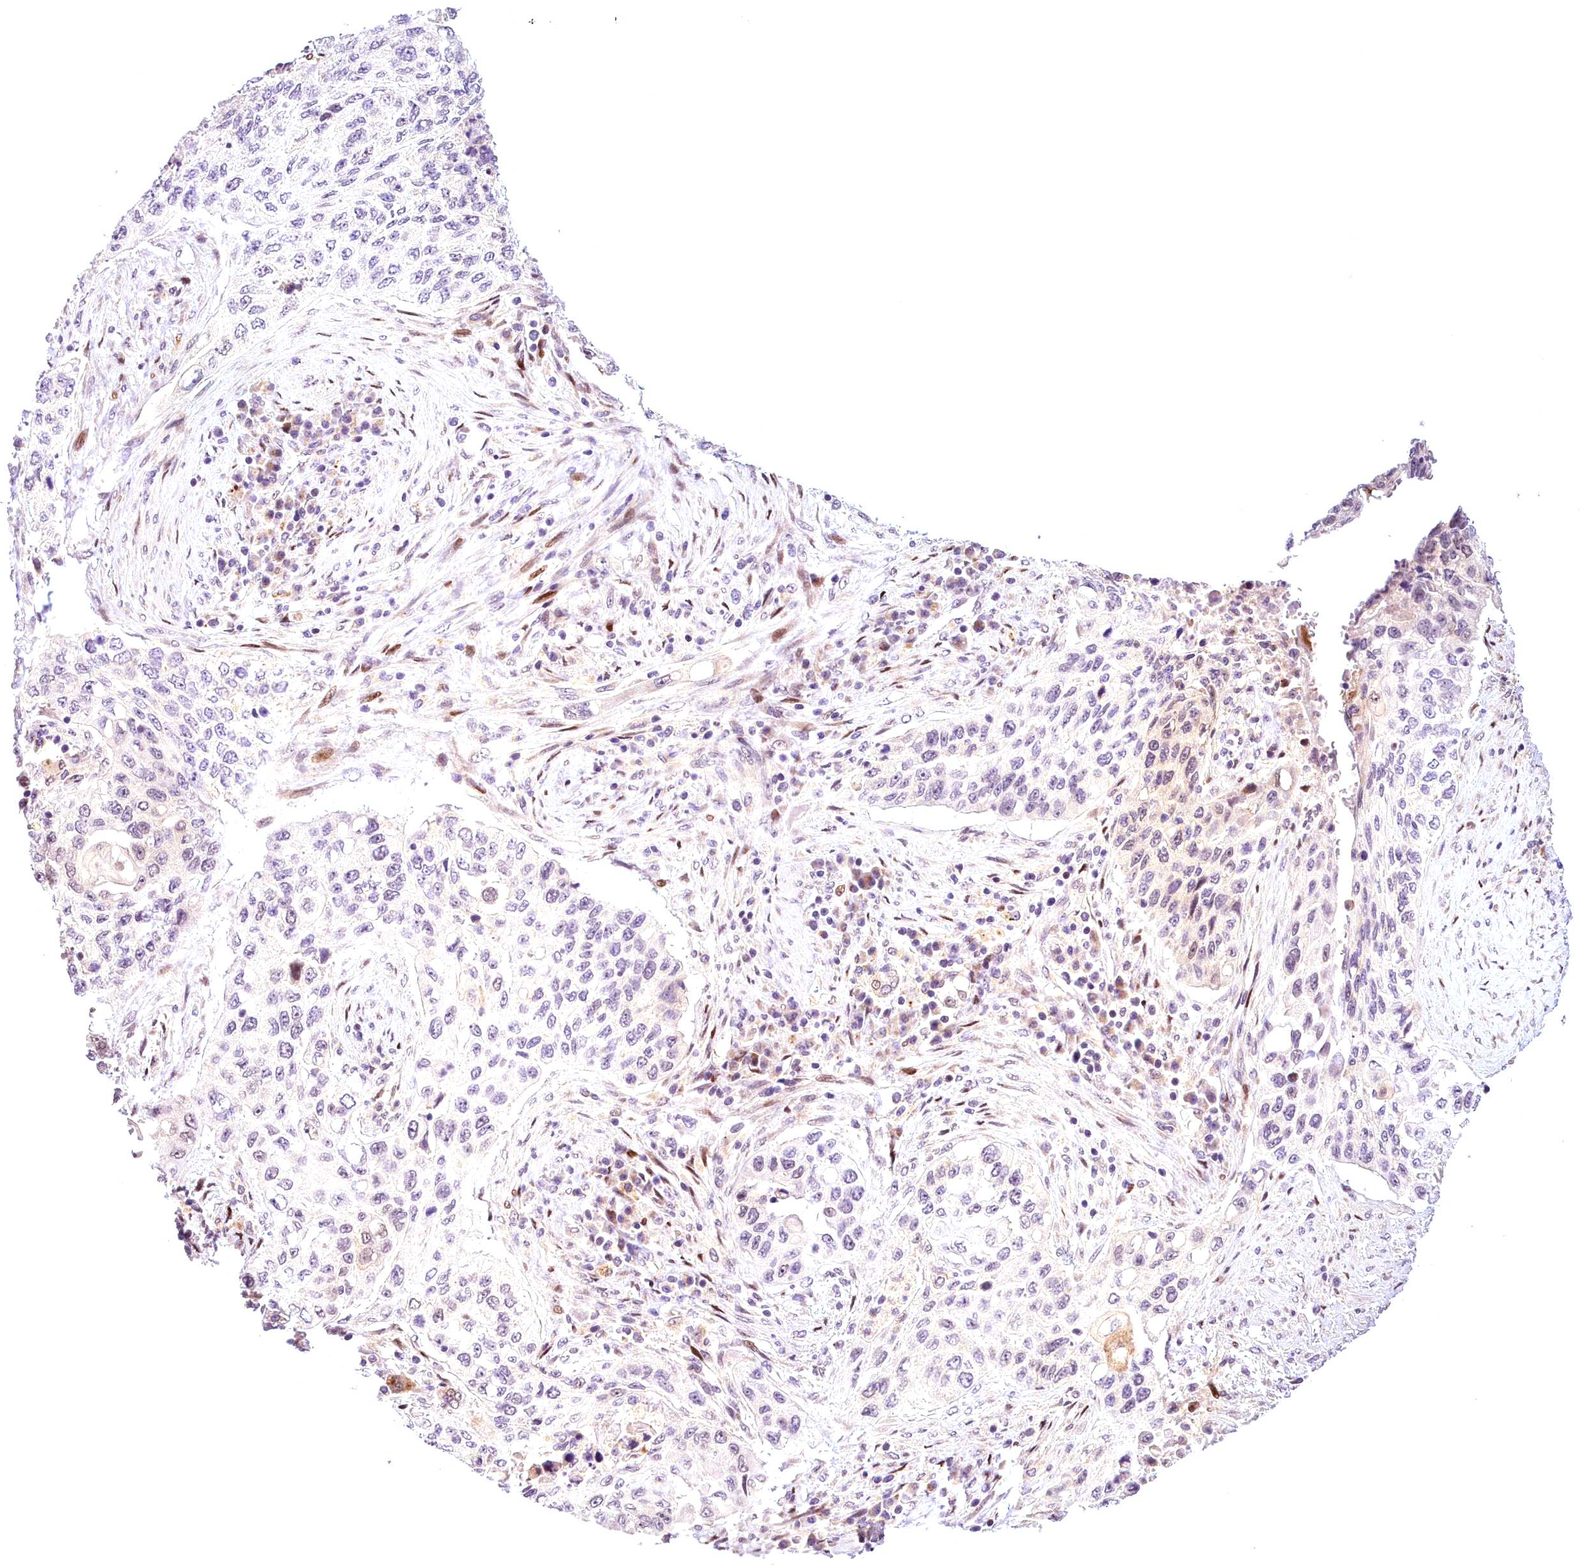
{"staining": {"intensity": "negative", "quantity": "none", "location": "none"}, "tissue": "lung cancer", "cell_type": "Tumor cells", "image_type": "cancer", "snomed": [{"axis": "morphology", "description": "Squamous cell carcinoma, NOS"}, {"axis": "topography", "description": "Lung"}], "caption": "There is no significant expression in tumor cells of lung squamous cell carcinoma.", "gene": "AP1M1", "patient": {"sex": "female", "age": 63}}